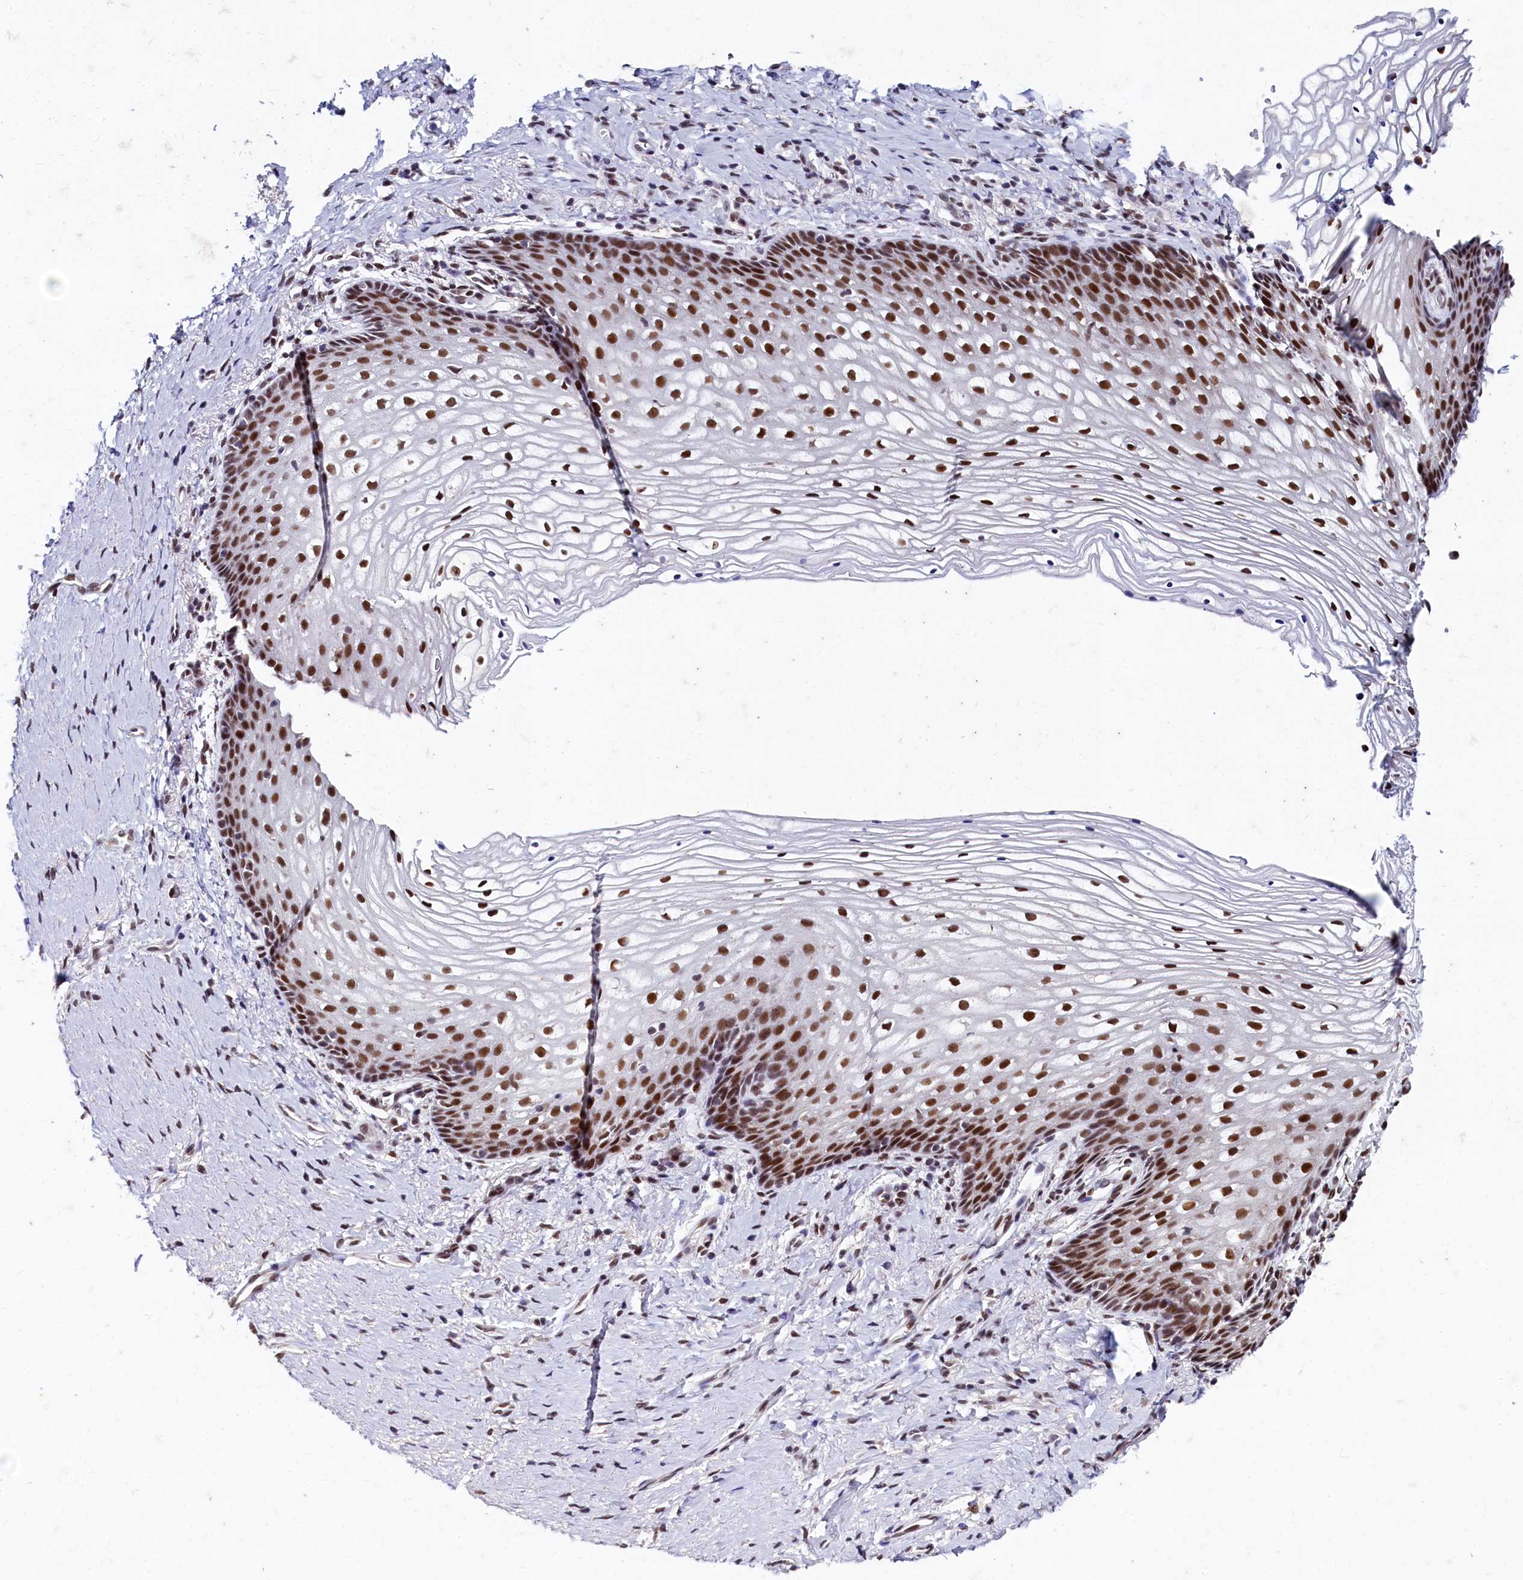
{"staining": {"intensity": "strong", "quantity": ">75%", "location": "nuclear"}, "tissue": "vagina", "cell_type": "Squamous epithelial cells", "image_type": "normal", "snomed": [{"axis": "morphology", "description": "Normal tissue, NOS"}, {"axis": "topography", "description": "Vagina"}], "caption": "Normal vagina displays strong nuclear expression in approximately >75% of squamous epithelial cells (DAB IHC, brown staining for protein, blue staining for nuclei)..", "gene": "CPSF7", "patient": {"sex": "female", "age": 60}}